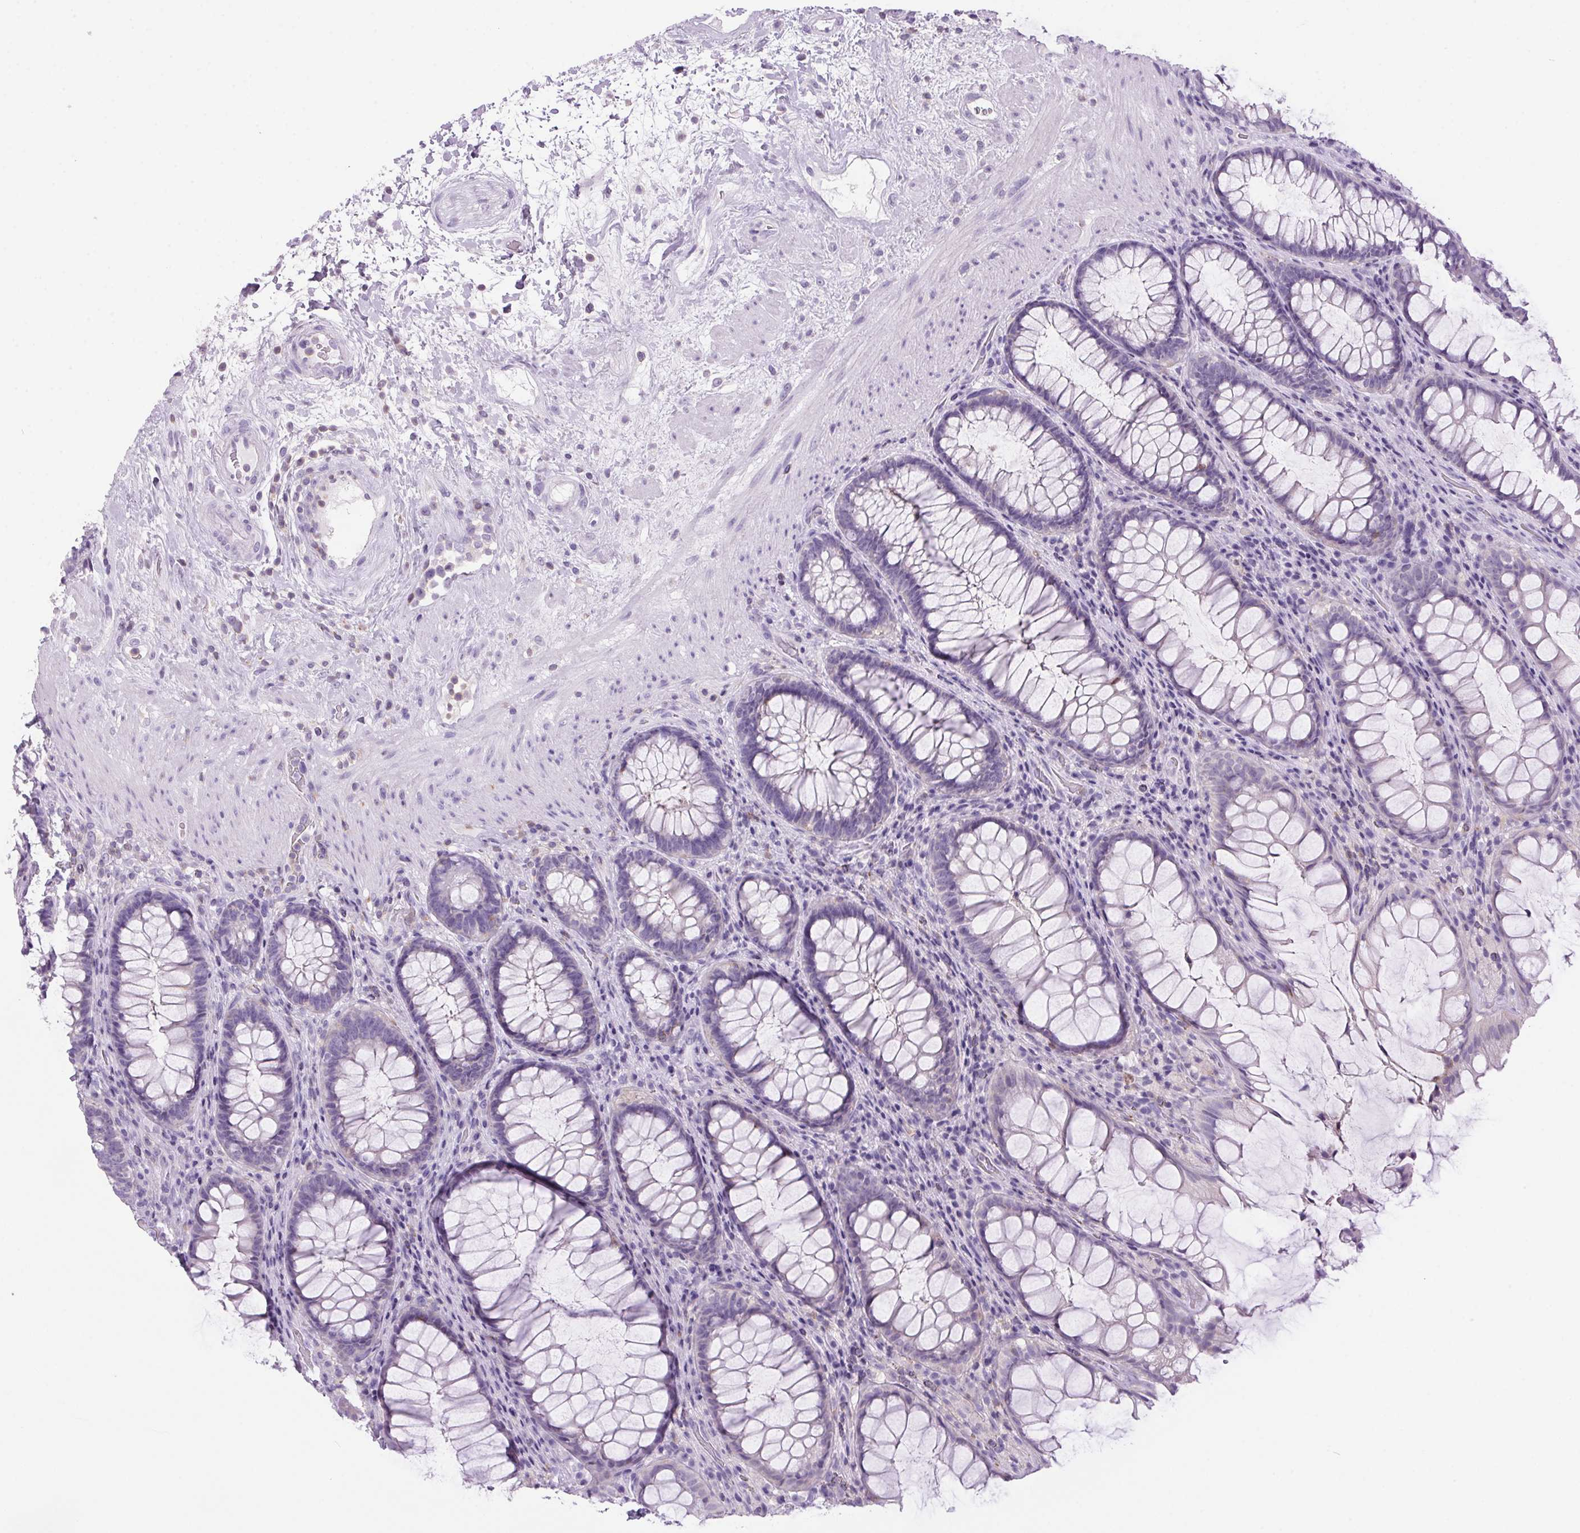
{"staining": {"intensity": "negative", "quantity": "none", "location": "none"}, "tissue": "rectum", "cell_type": "Glandular cells", "image_type": "normal", "snomed": [{"axis": "morphology", "description": "Normal tissue, NOS"}, {"axis": "topography", "description": "Rectum"}], "caption": "A high-resolution histopathology image shows immunohistochemistry staining of benign rectum, which reveals no significant staining in glandular cells.", "gene": "S100A2", "patient": {"sex": "male", "age": 72}}